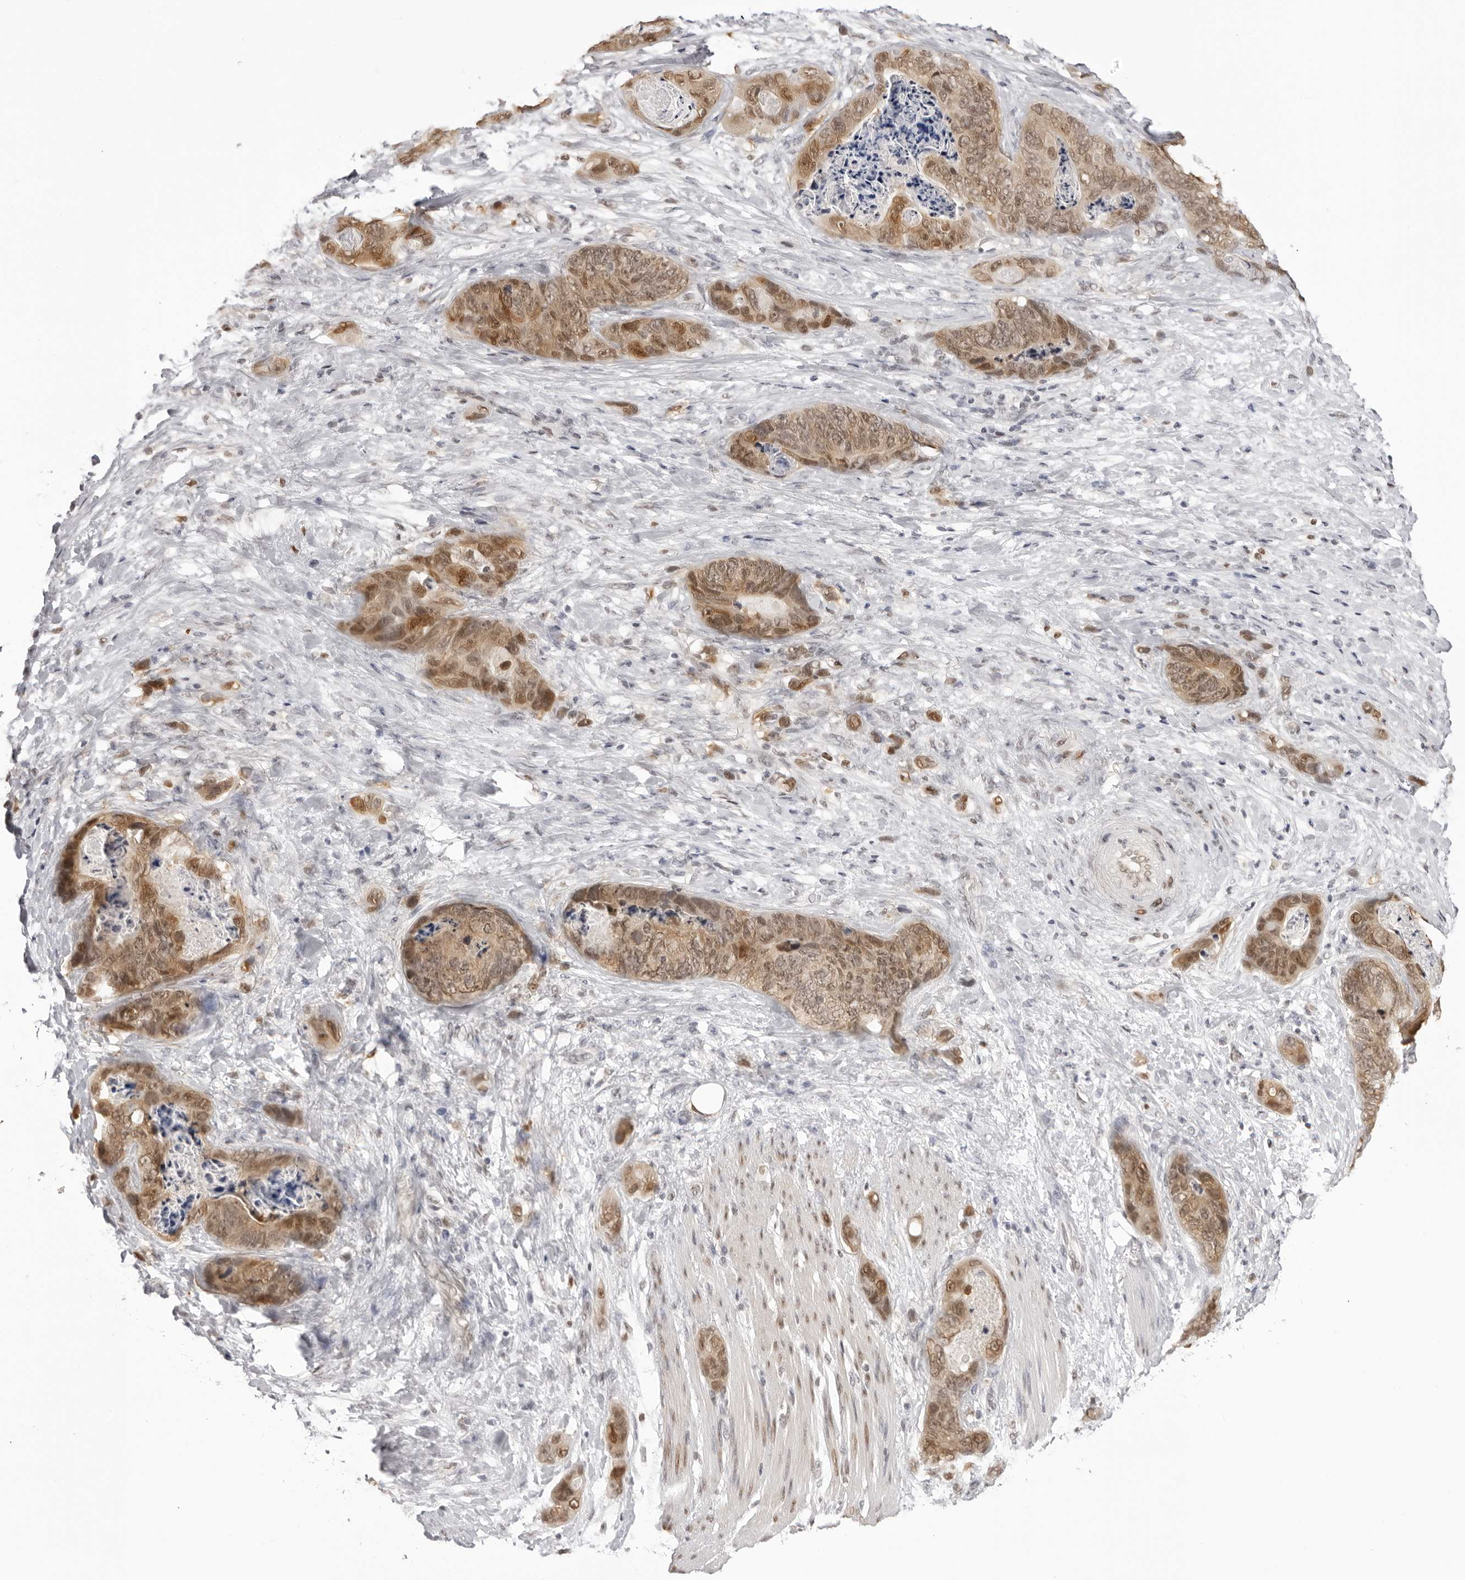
{"staining": {"intensity": "moderate", "quantity": ">75%", "location": "cytoplasmic/membranous,nuclear"}, "tissue": "stomach cancer", "cell_type": "Tumor cells", "image_type": "cancer", "snomed": [{"axis": "morphology", "description": "Normal tissue, NOS"}, {"axis": "morphology", "description": "Adenocarcinoma, NOS"}, {"axis": "topography", "description": "Stomach"}], "caption": "This is an image of IHC staining of stomach adenocarcinoma, which shows moderate positivity in the cytoplasmic/membranous and nuclear of tumor cells.", "gene": "HSPA4", "patient": {"sex": "female", "age": 89}}